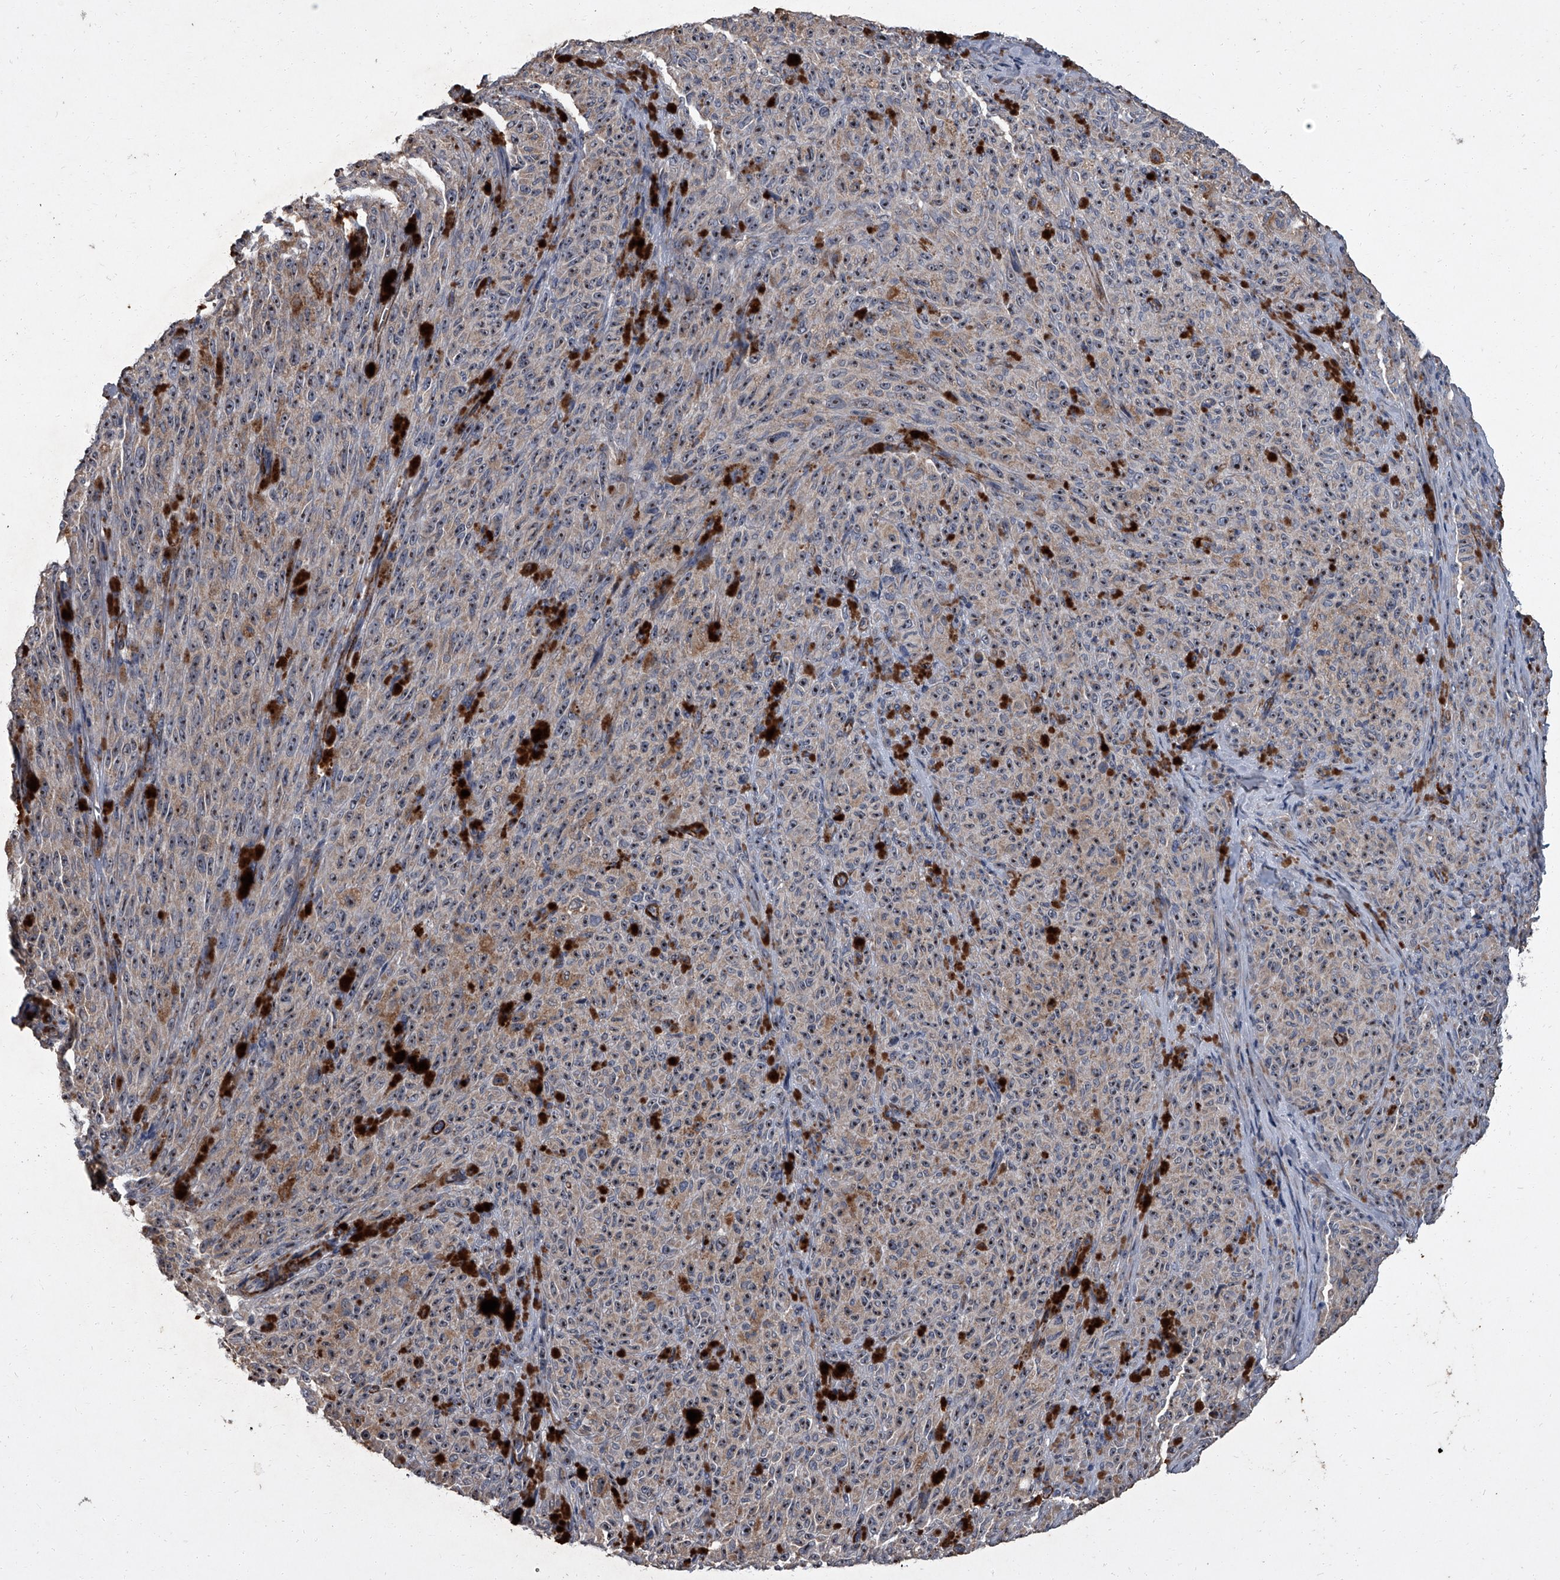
{"staining": {"intensity": "weak", "quantity": ">75%", "location": "nuclear"}, "tissue": "melanoma", "cell_type": "Tumor cells", "image_type": "cancer", "snomed": [{"axis": "morphology", "description": "Malignant melanoma, NOS"}, {"axis": "topography", "description": "Skin"}], "caption": "Protein staining displays weak nuclear positivity in approximately >75% of tumor cells in malignant melanoma.", "gene": "SIRT4", "patient": {"sex": "female", "age": 82}}